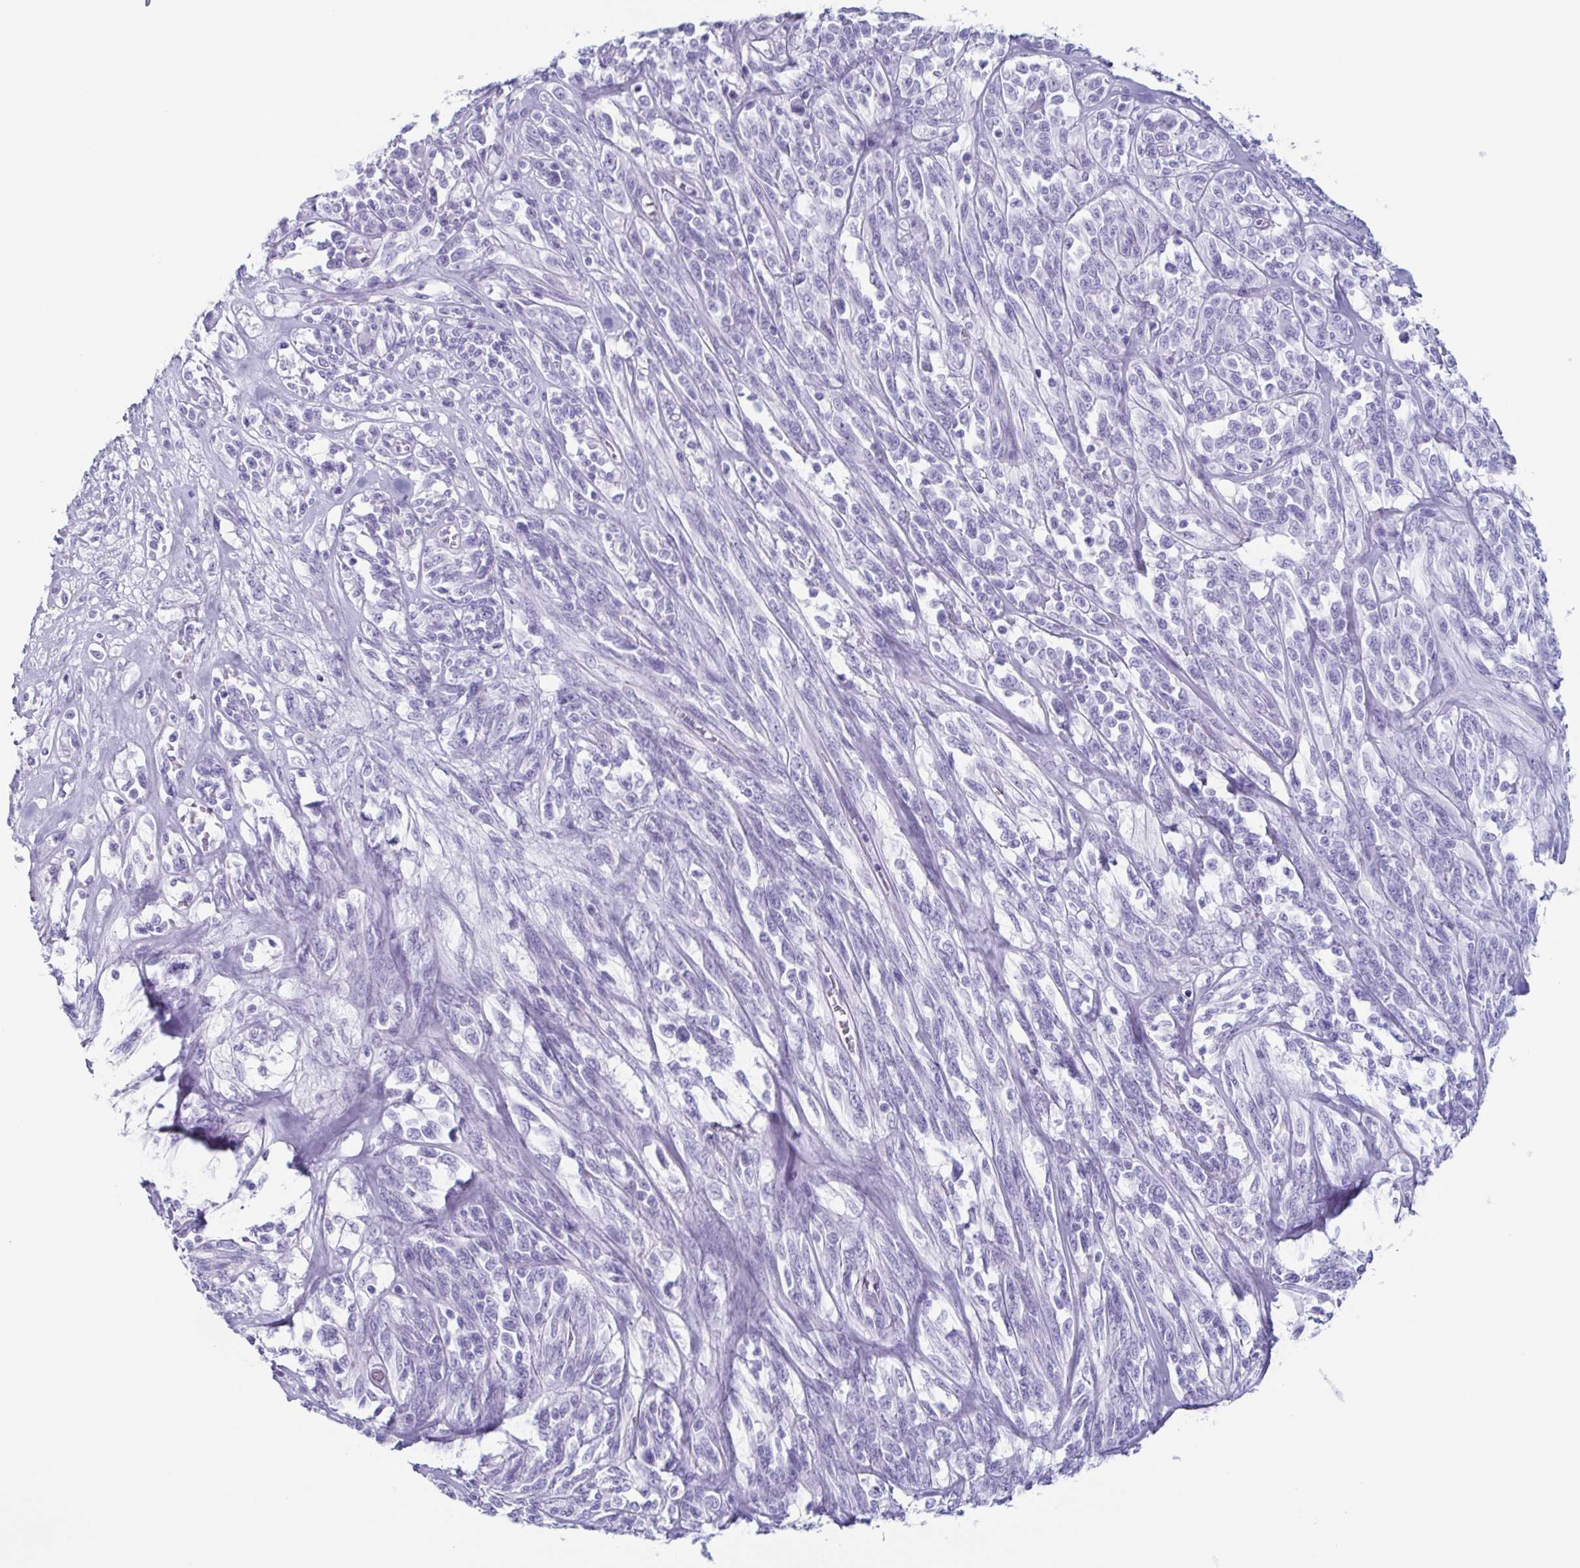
{"staining": {"intensity": "negative", "quantity": "none", "location": "none"}, "tissue": "melanoma", "cell_type": "Tumor cells", "image_type": "cancer", "snomed": [{"axis": "morphology", "description": "Malignant melanoma, NOS"}, {"axis": "topography", "description": "Skin"}], "caption": "Immunohistochemistry of human melanoma demonstrates no expression in tumor cells.", "gene": "ENKUR", "patient": {"sex": "female", "age": 91}}